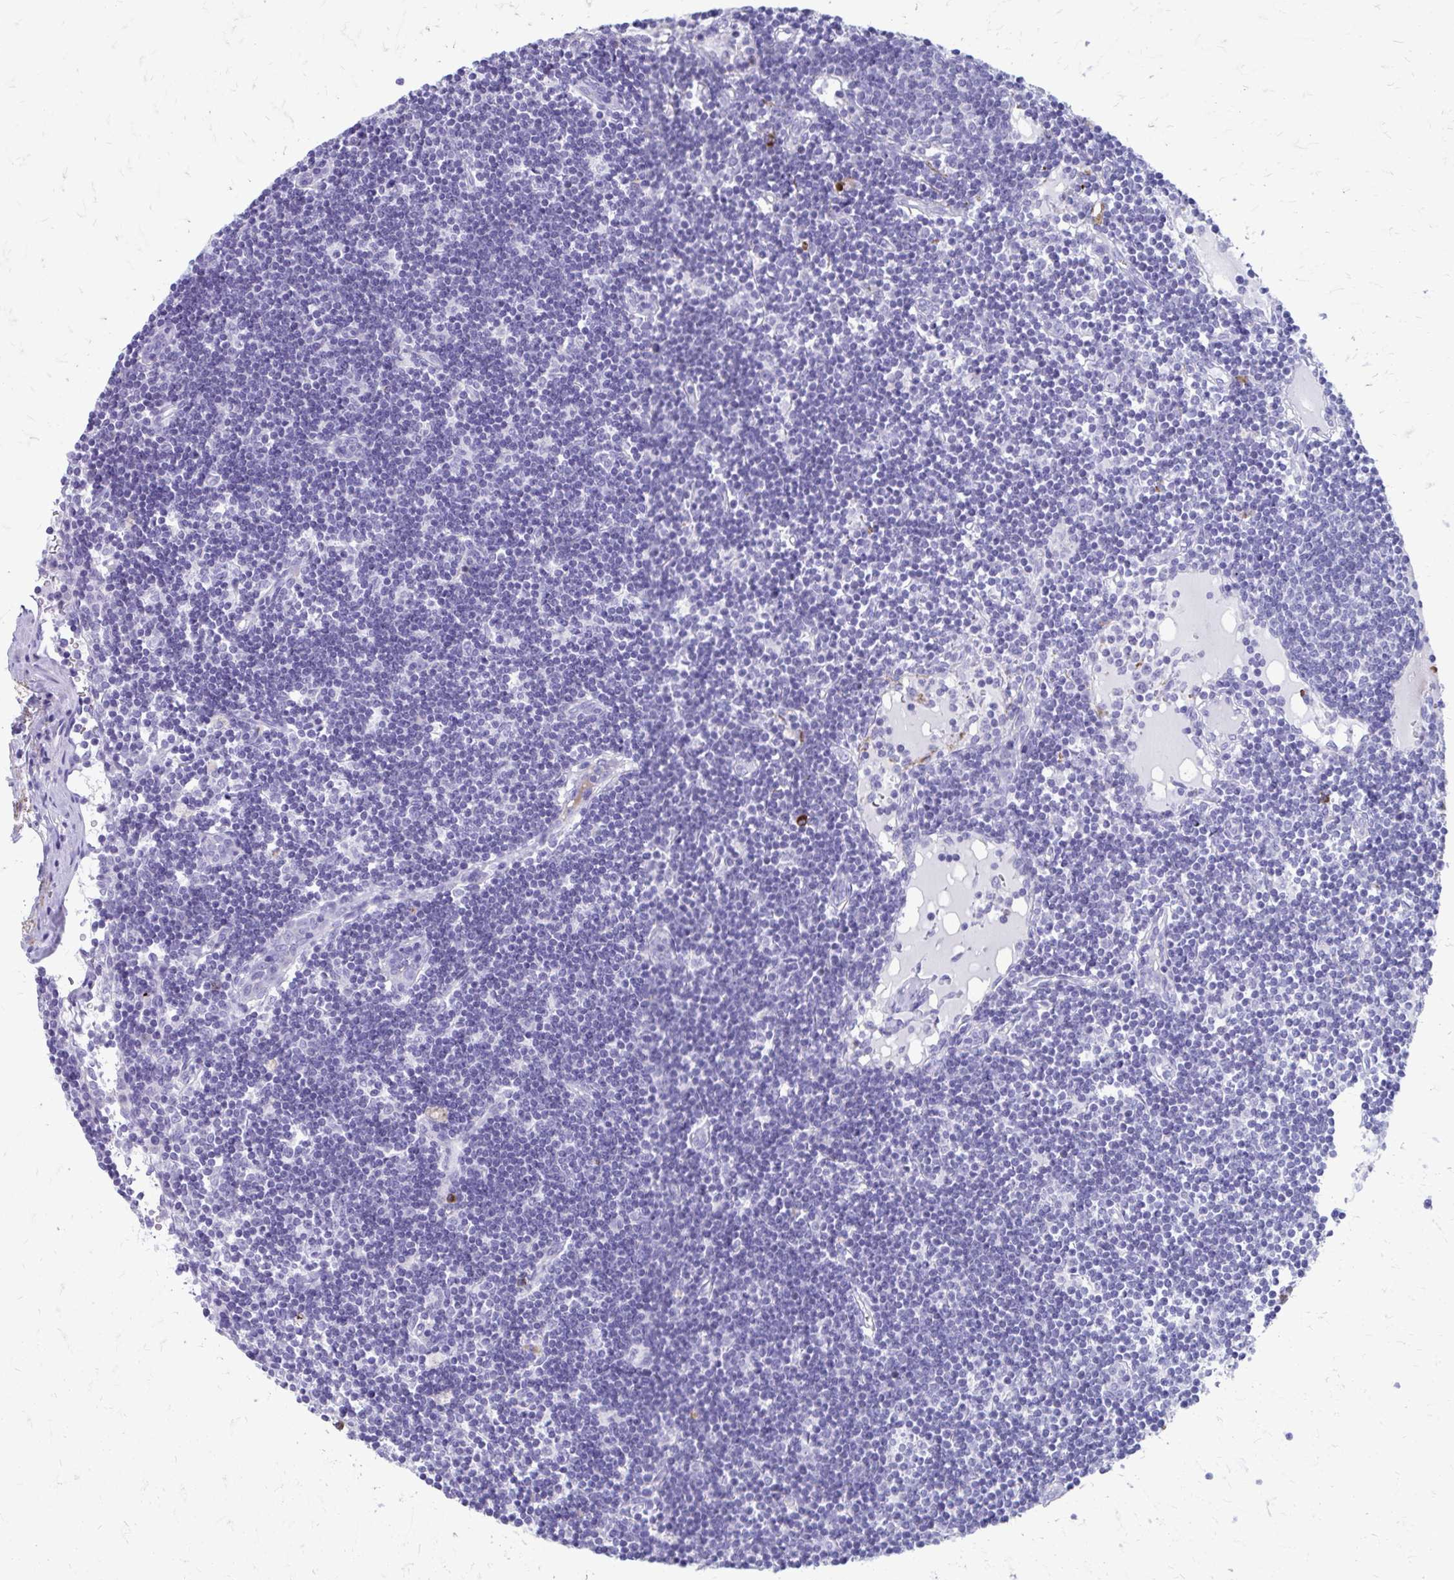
{"staining": {"intensity": "negative", "quantity": "none", "location": "none"}, "tissue": "lymph node", "cell_type": "Germinal center cells", "image_type": "normal", "snomed": [{"axis": "morphology", "description": "Normal tissue, NOS"}, {"axis": "topography", "description": "Lymph node"}], "caption": "Normal lymph node was stained to show a protein in brown. There is no significant positivity in germinal center cells. Brightfield microscopy of immunohistochemistry (IHC) stained with DAB (brown) and hematoxylin (blue), captured at high magnification.", "gene": "SATL1", "patient": {"sex": "female", "age": 65}}